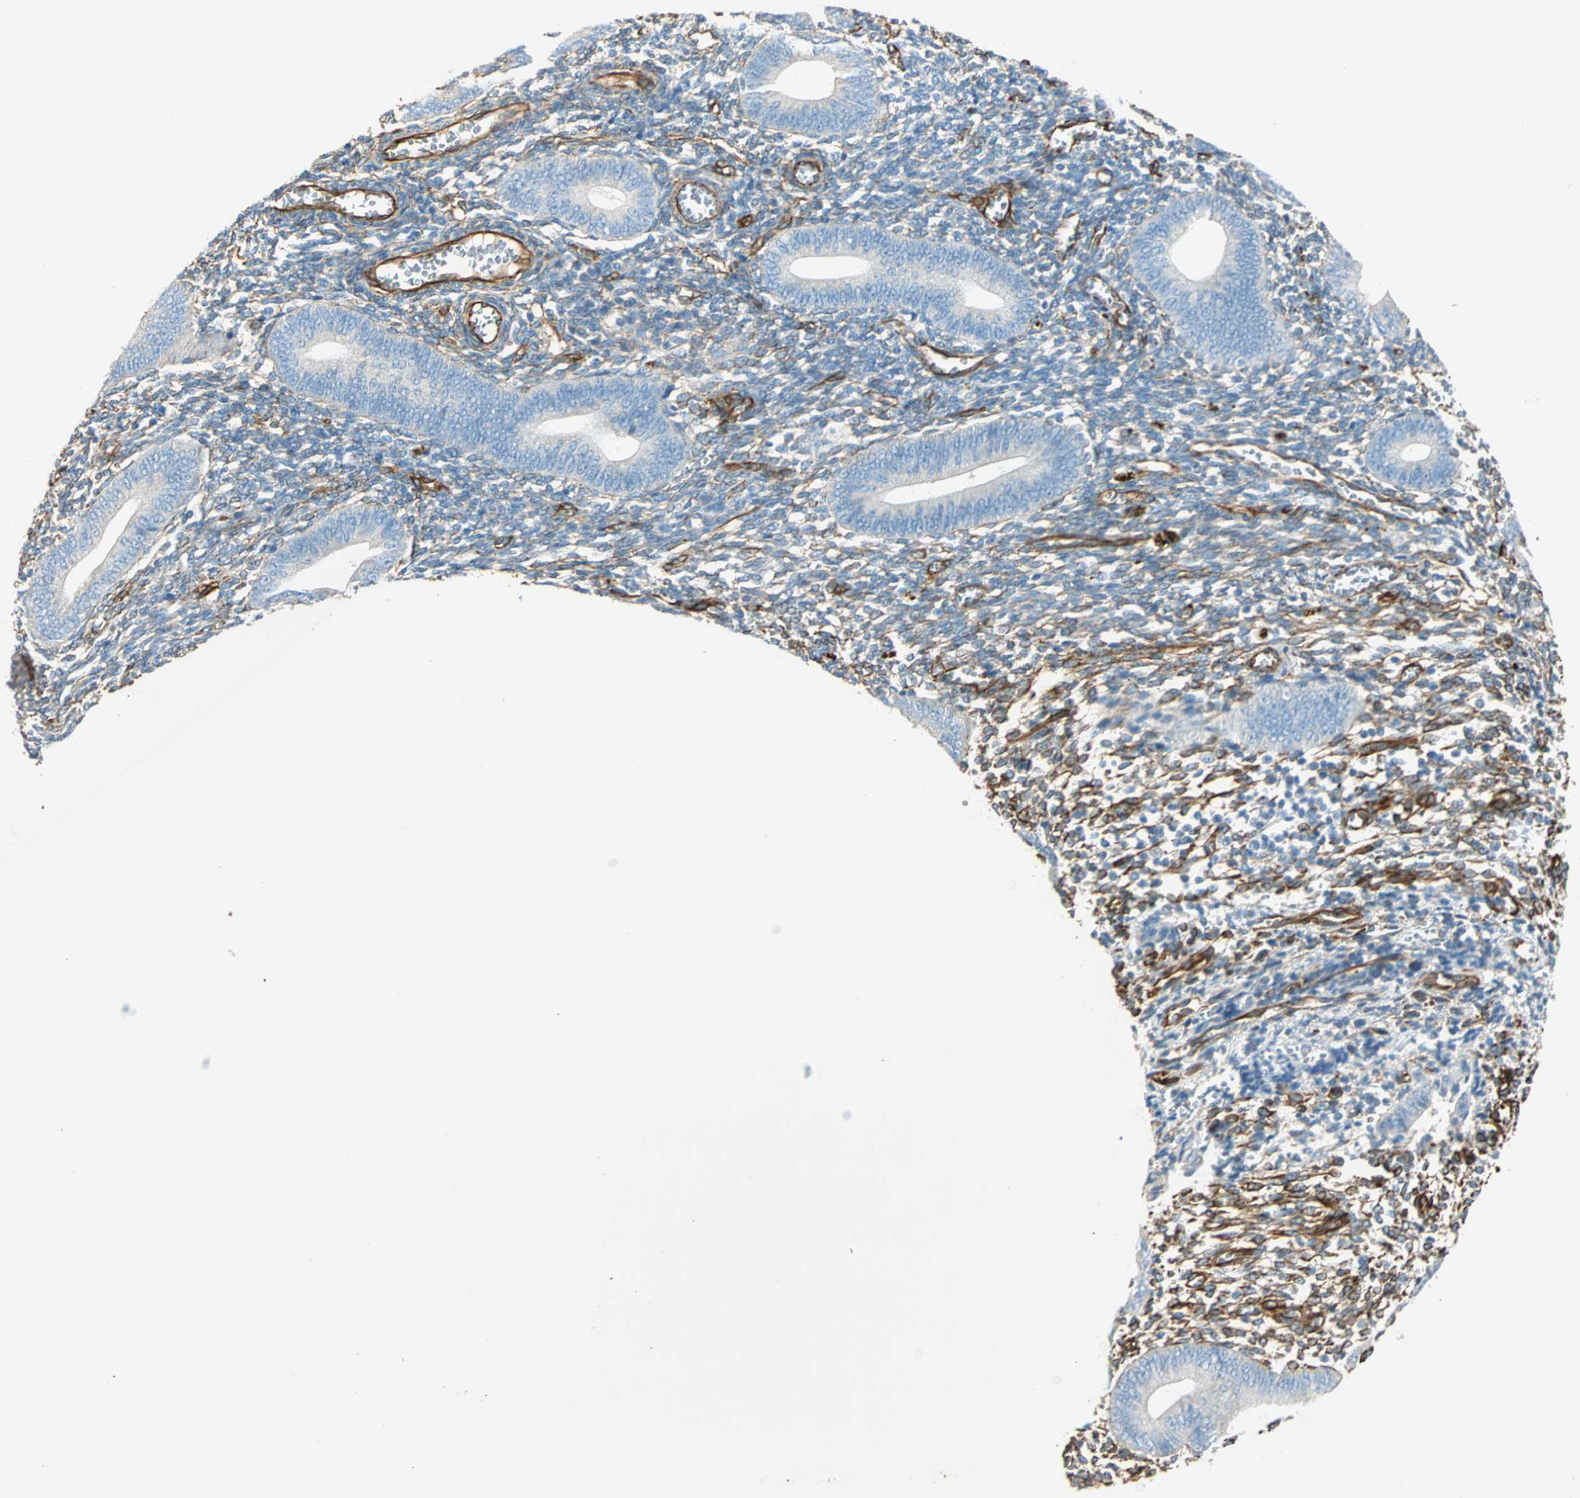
{"staining": {"intensity": "moderate", "quantity": "<25%", "location": "cytoplasmic/membranous"}, "tissue": "endometrium", "cell_type": "Cells in endometrial stroma", "image_type": "normal", "snomed": [{"axis": "morphology", "description": "Normal tissue, NOS"}, {"axis": "topography", "description": "Uterus"}, {"axis": "topography", "description": "Endometrium"}], "caption": "Moderate cytoplasmic/membranous positivity for a protein is present in about <25% of cells in endometrial stroma of unremarkable endometrium using immunohistochemistry.", "gene": "NES", "patient": {"sex": "female", "age": 33}}